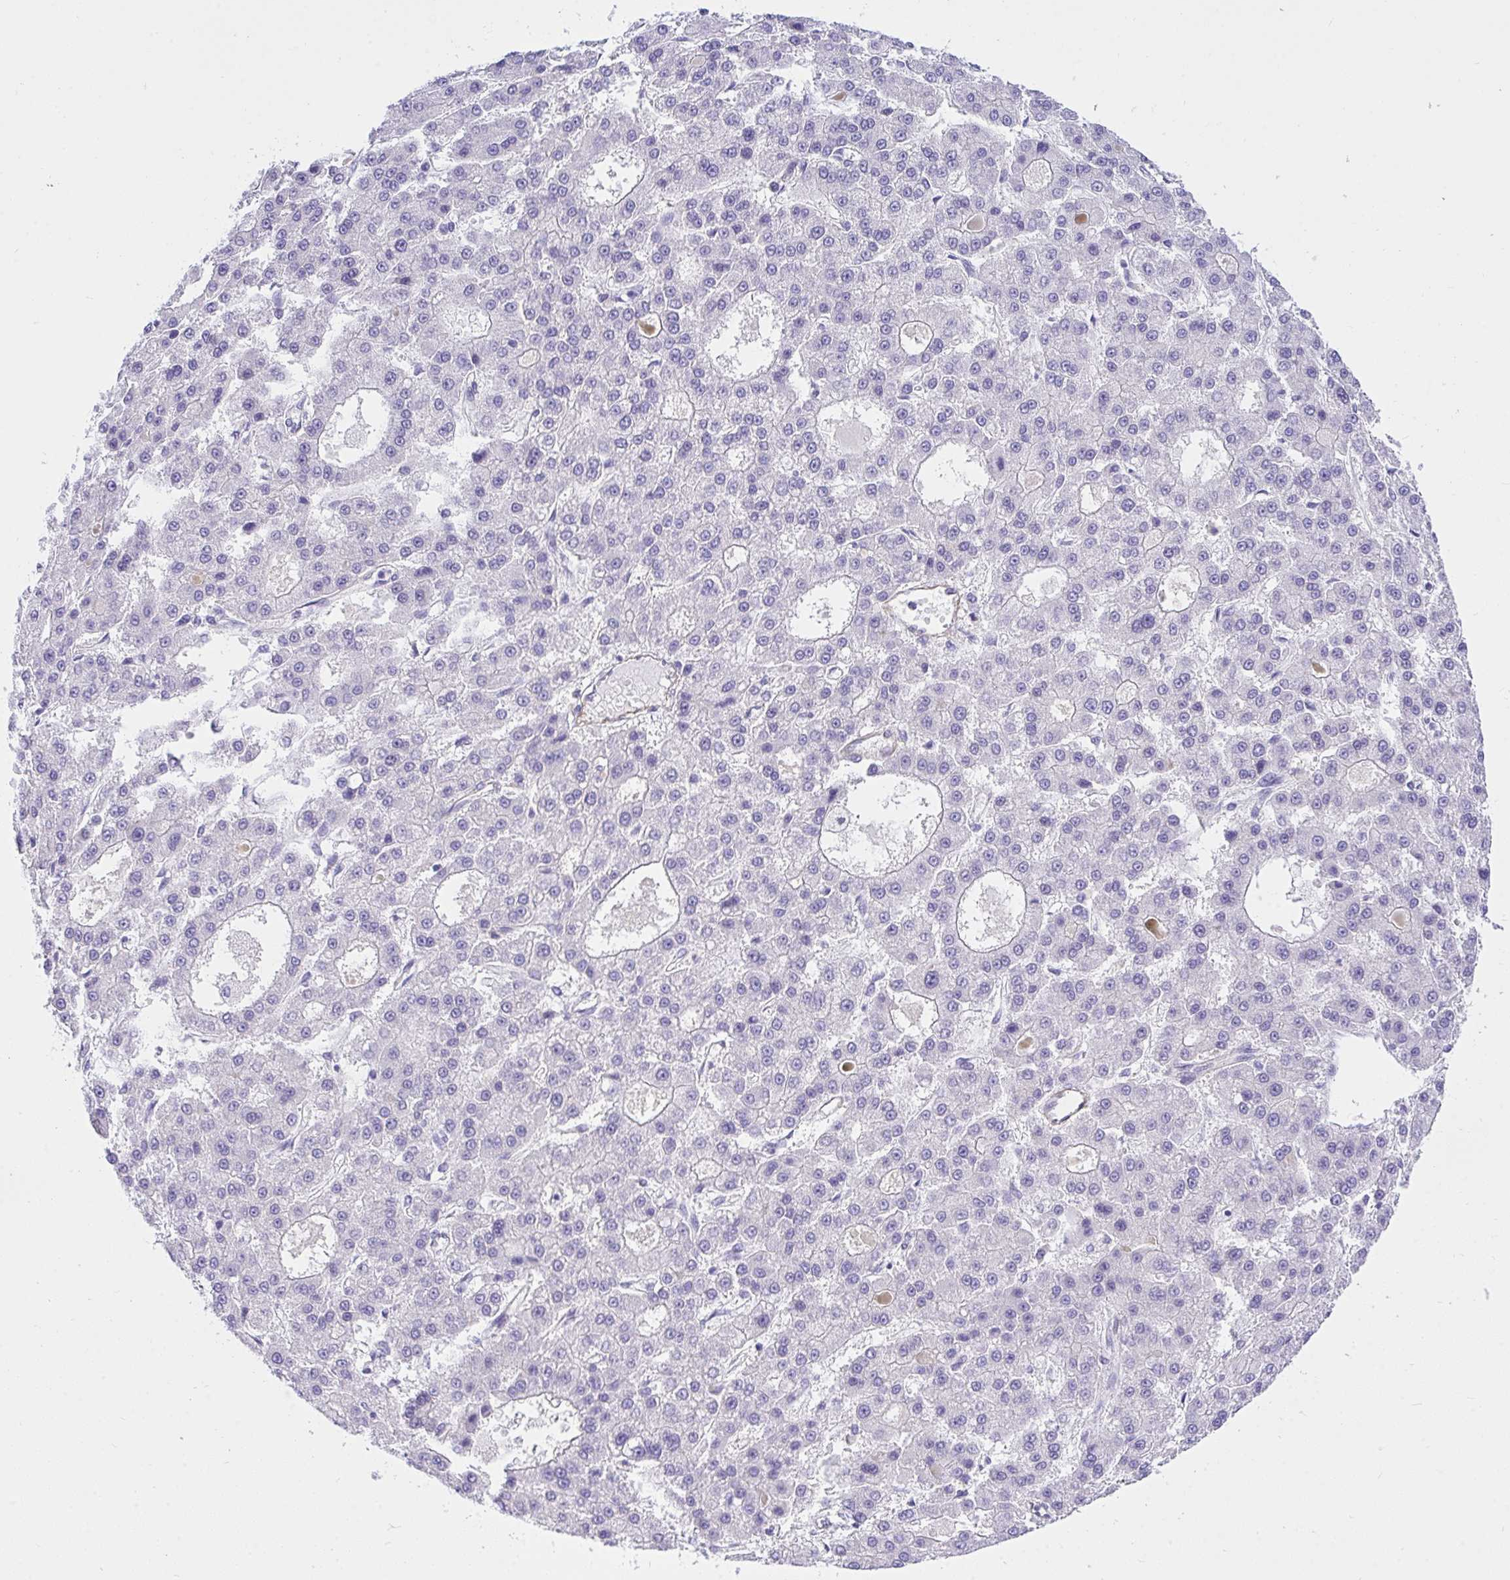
{"staining": {"intensity": "negative", "quantity": "none", "location": "none"}, "tissue": "liver cancer", "cell_type": "Tumor cells", "image_type": "cancer", "snomed": [{"axis": "morphology", "description": "Carcinoma, Hepatocellular, NOS"}, {"axis": "topography", "description": "Liver"}], "caption": "A histopathology image of human liver hepatocellular carcinoma is negative for staining in tumor cells.", "gene": "TLN2", "patient": {"sex": "male", "age": 70}}